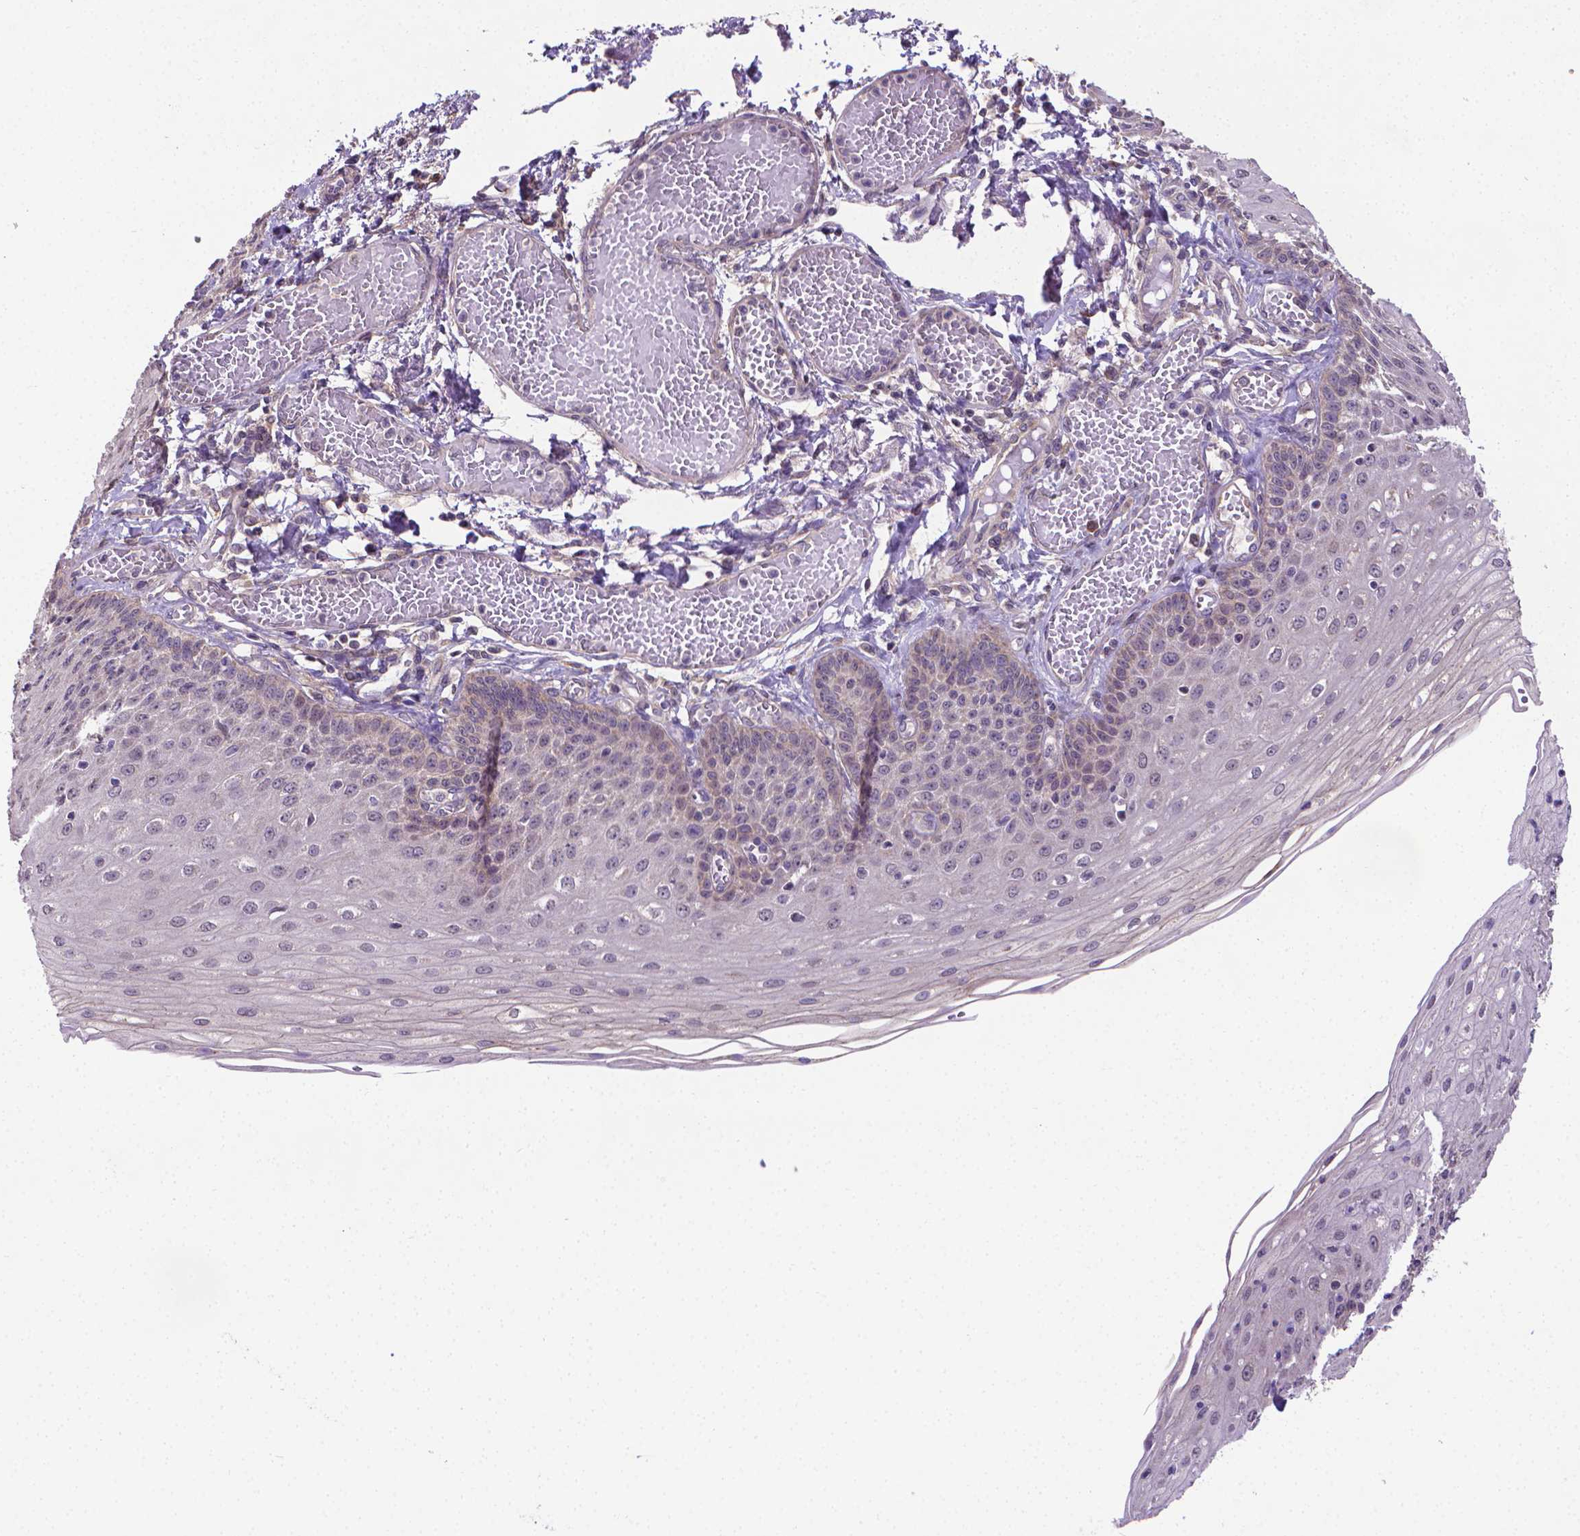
{"staining": {"intensity": "weak", "quantity": "<25%", "location": "cytoplasmic/membranous"}, "tissue": "esophagus", "cell_type": "Squamous epithelial cells", "image_type": "normal", "snomed": [{"axis": "morphology", "description": "Normal tissue, NOS"}, {"axis": "morphology", "description": "Adenocarcinoma, NOS"}, {"axis": "topography", "description": "Esophagus"}], "caption": "Esophagus stained for a protein using immunohistochemistry exhibits no expression squamous epithelial cells.", "gene": "GPR63", "patient": {"sex": "male", "age": 81}}